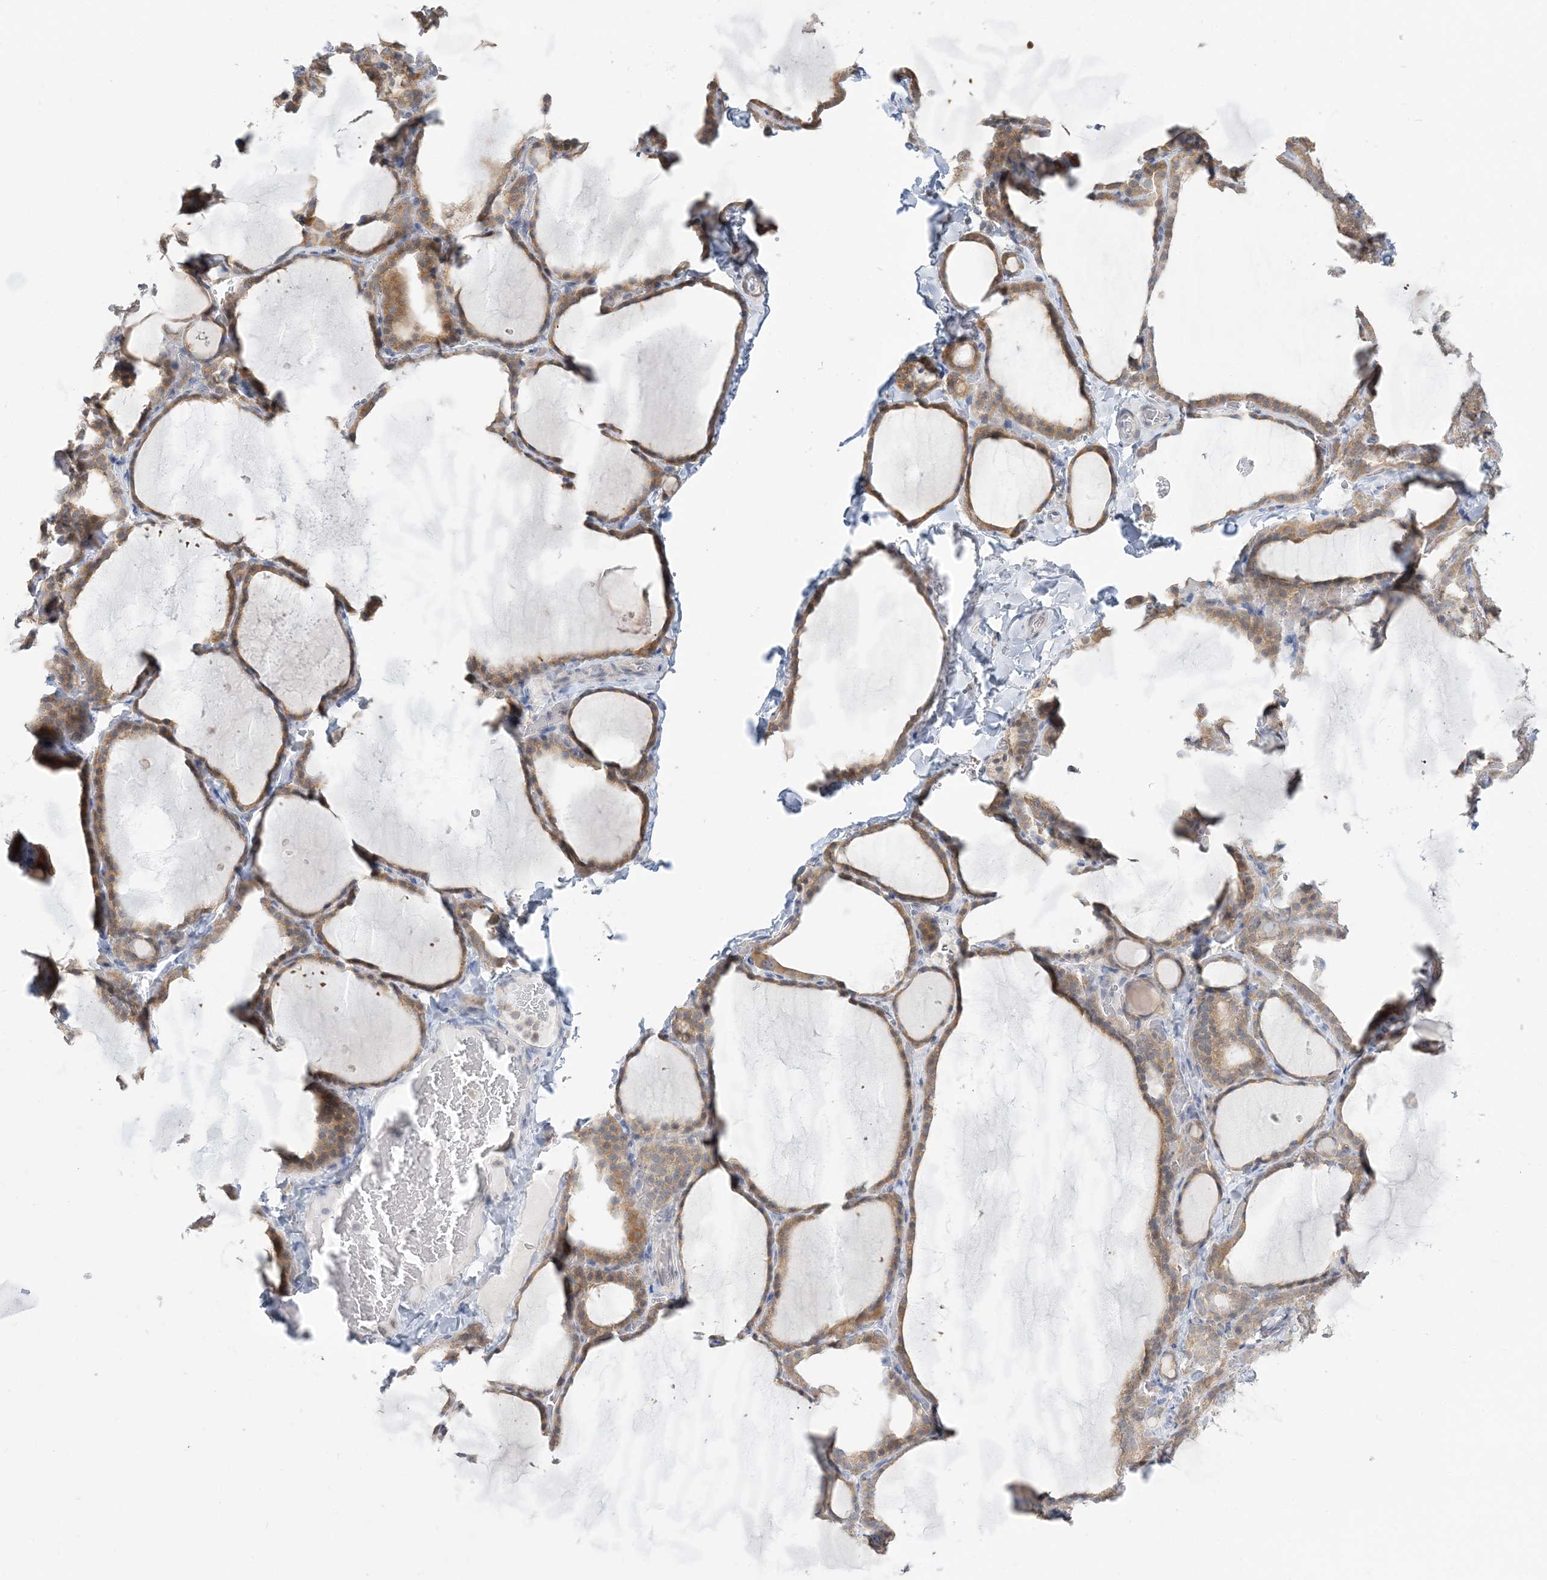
{"staining": {"intensity": "moderate", "quantity": "25%-75%", "location": "cytoplasmic/membranous"}, "tissue": "thyroid gland", "cell_type": "Glandular cells", "image_type": "normal", "snomed": [{"axis": "morphology", "description": "Normal tissue, NOS"}, {"axis": "topography", "description": "Thyroid gland"}], "caption": "DAB (3,3'-diaminobenzidine) immunohistochemical staining of benign human thyroid gland demonstrates moderate cytoplasmic/membranous protein positivity in about 25%-75% of glandular cells. The staining was performed using DAB (3,3'-diaminobenzidine) to visualize the protein expression in brown, while the nuclei were stained in blue with hematoxylin (Magnification: 20x).", "gene": "THADA", "patient": {"sex": "female", "age": 22}}